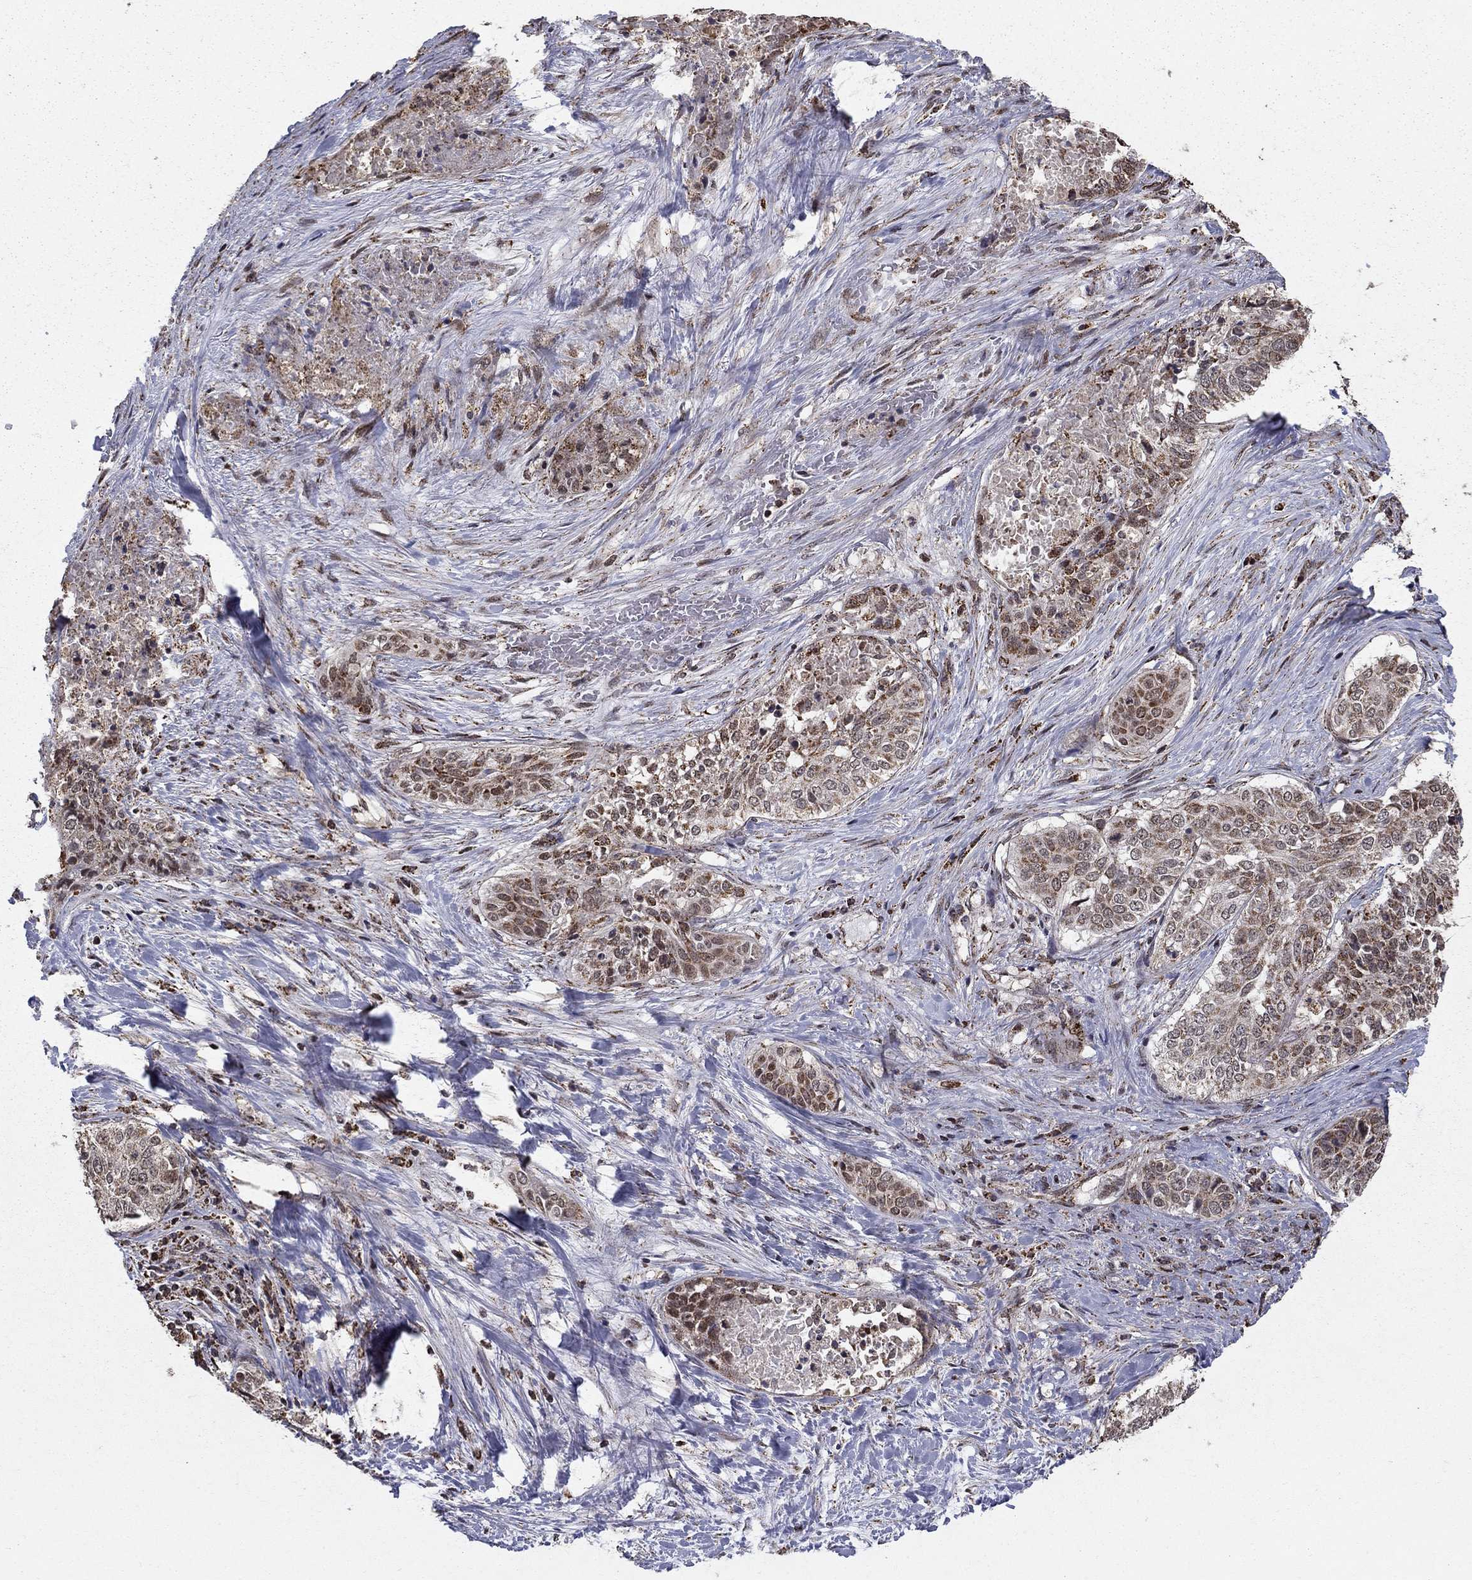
{"staining": {"intensity": "moderate", "quantity": "<25%", "location": "cytoplasmic/membranous"}, "tissue": "lung cancer", "cell_type": "Tumor cells", "image_type": "cancer", "snomed": [{"axis": "morphology", "description": "Squamous cell carcinoma, NOS"}, {"axis": "topography", "description": "Lung"}], "caption": "Moderate cytoplasmic/membranous staining for a protein is identified in about <25% of tumor cells of lung squamous cell carcinoma using immunohistochemistry.", "gene": "ACOT13", "patient": {"sex": "male", "age": 64}}